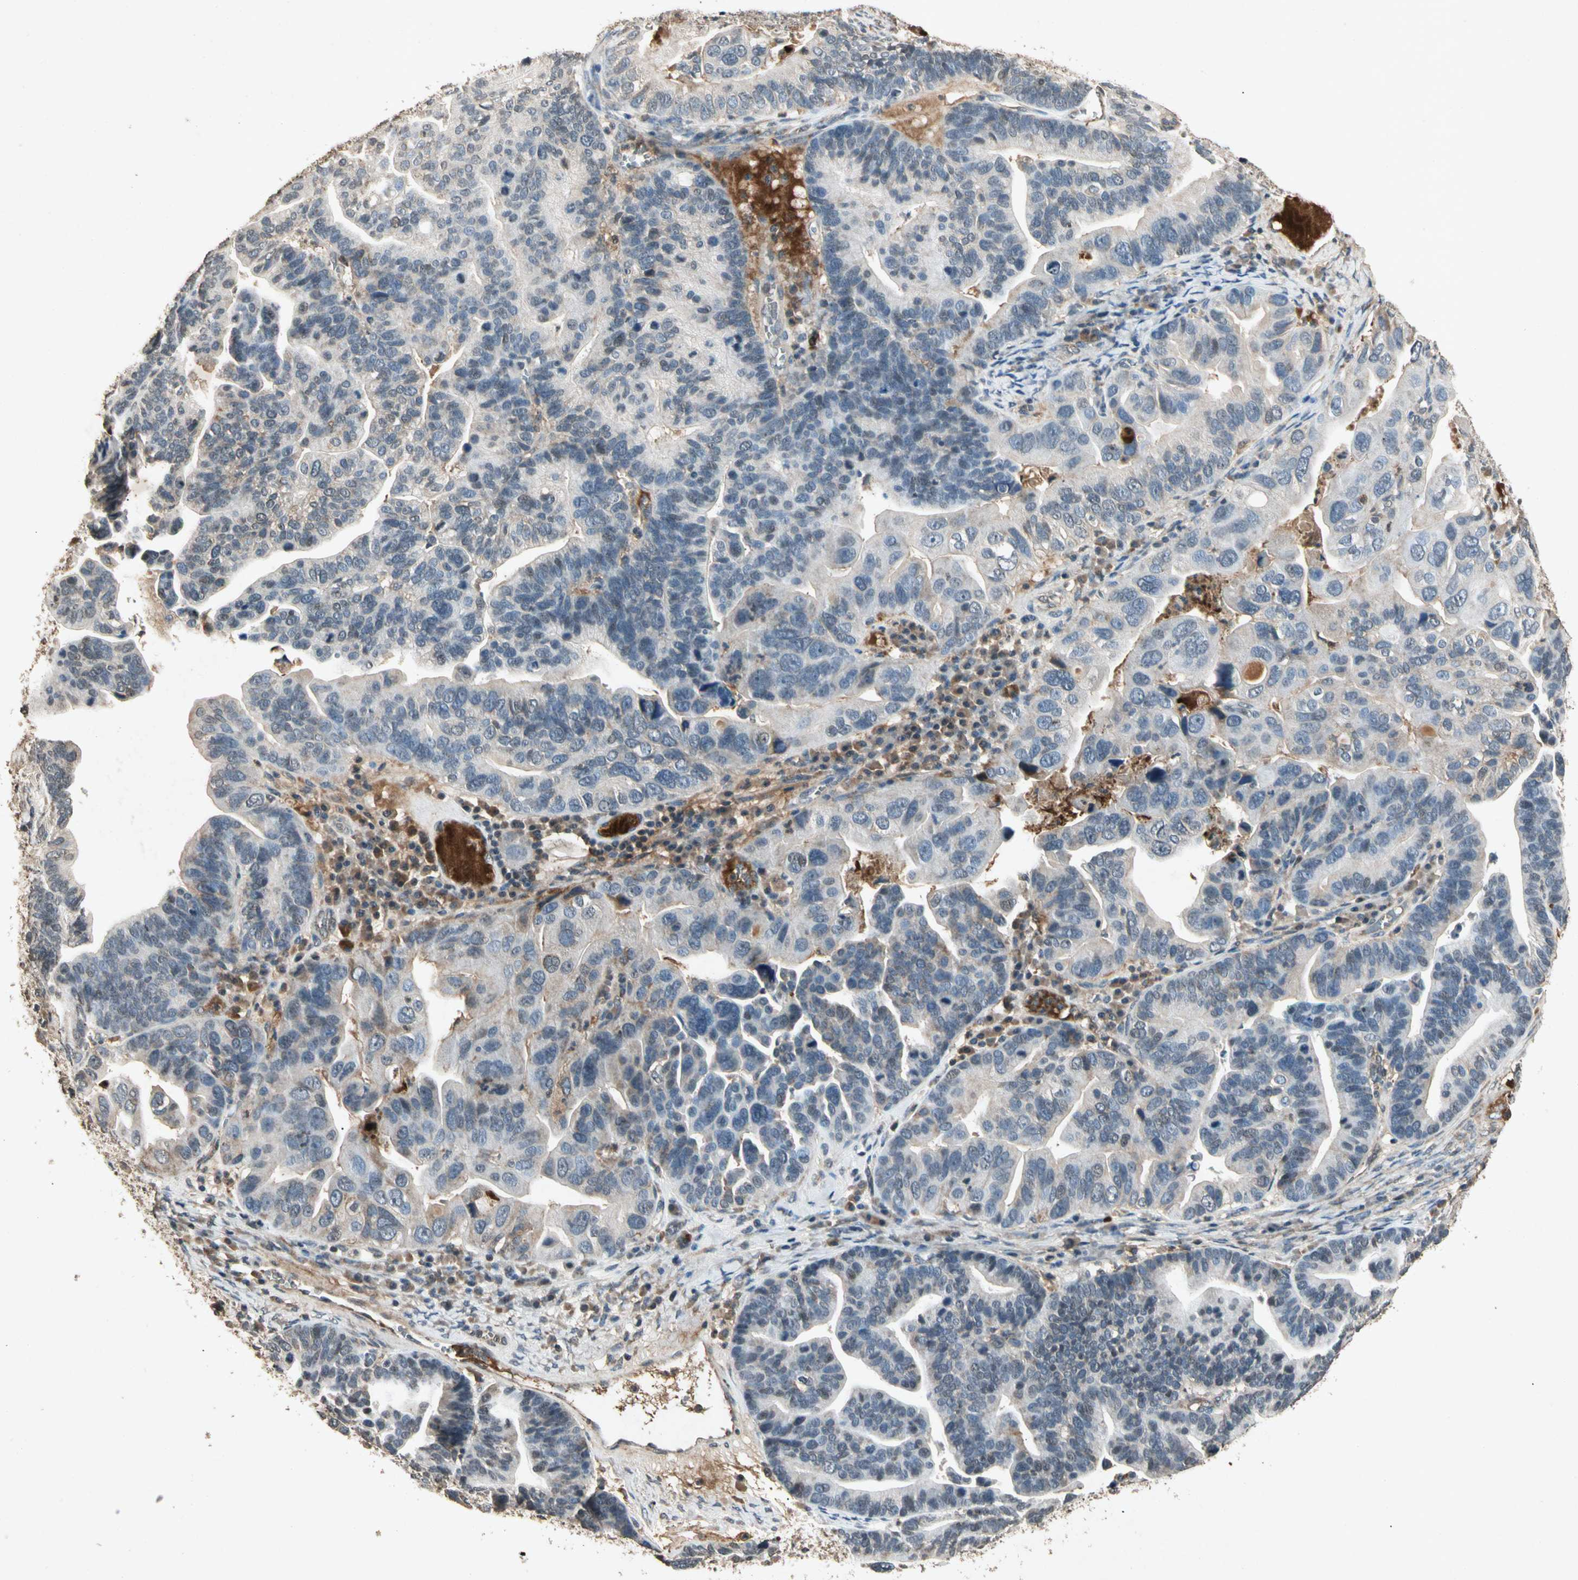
{"staining": {"intensity": "weak", "quantity": "25%-75%", "location": "cytoplasmic/membranous"}, "tissue": "ovarian cancer", "cell_type": "Tumor cells", "image_type": "cancer", "snomed": [{"axis": "morphology", "description": "Cystadenocarcinoma, serous, NOS"}, {"axis": "topography", "description": "Ovary"}], "caption": "DAB immunohistochemical staining of ovarian cancer exhibits weak cytoplasmic/membranous protein staining in about 25%-75% of tumor cells. (brown staining indicates protein expression, while blue staining denotes nuclei).", "gene": "CP", "patient": {"sex": "female", "age": 56}}